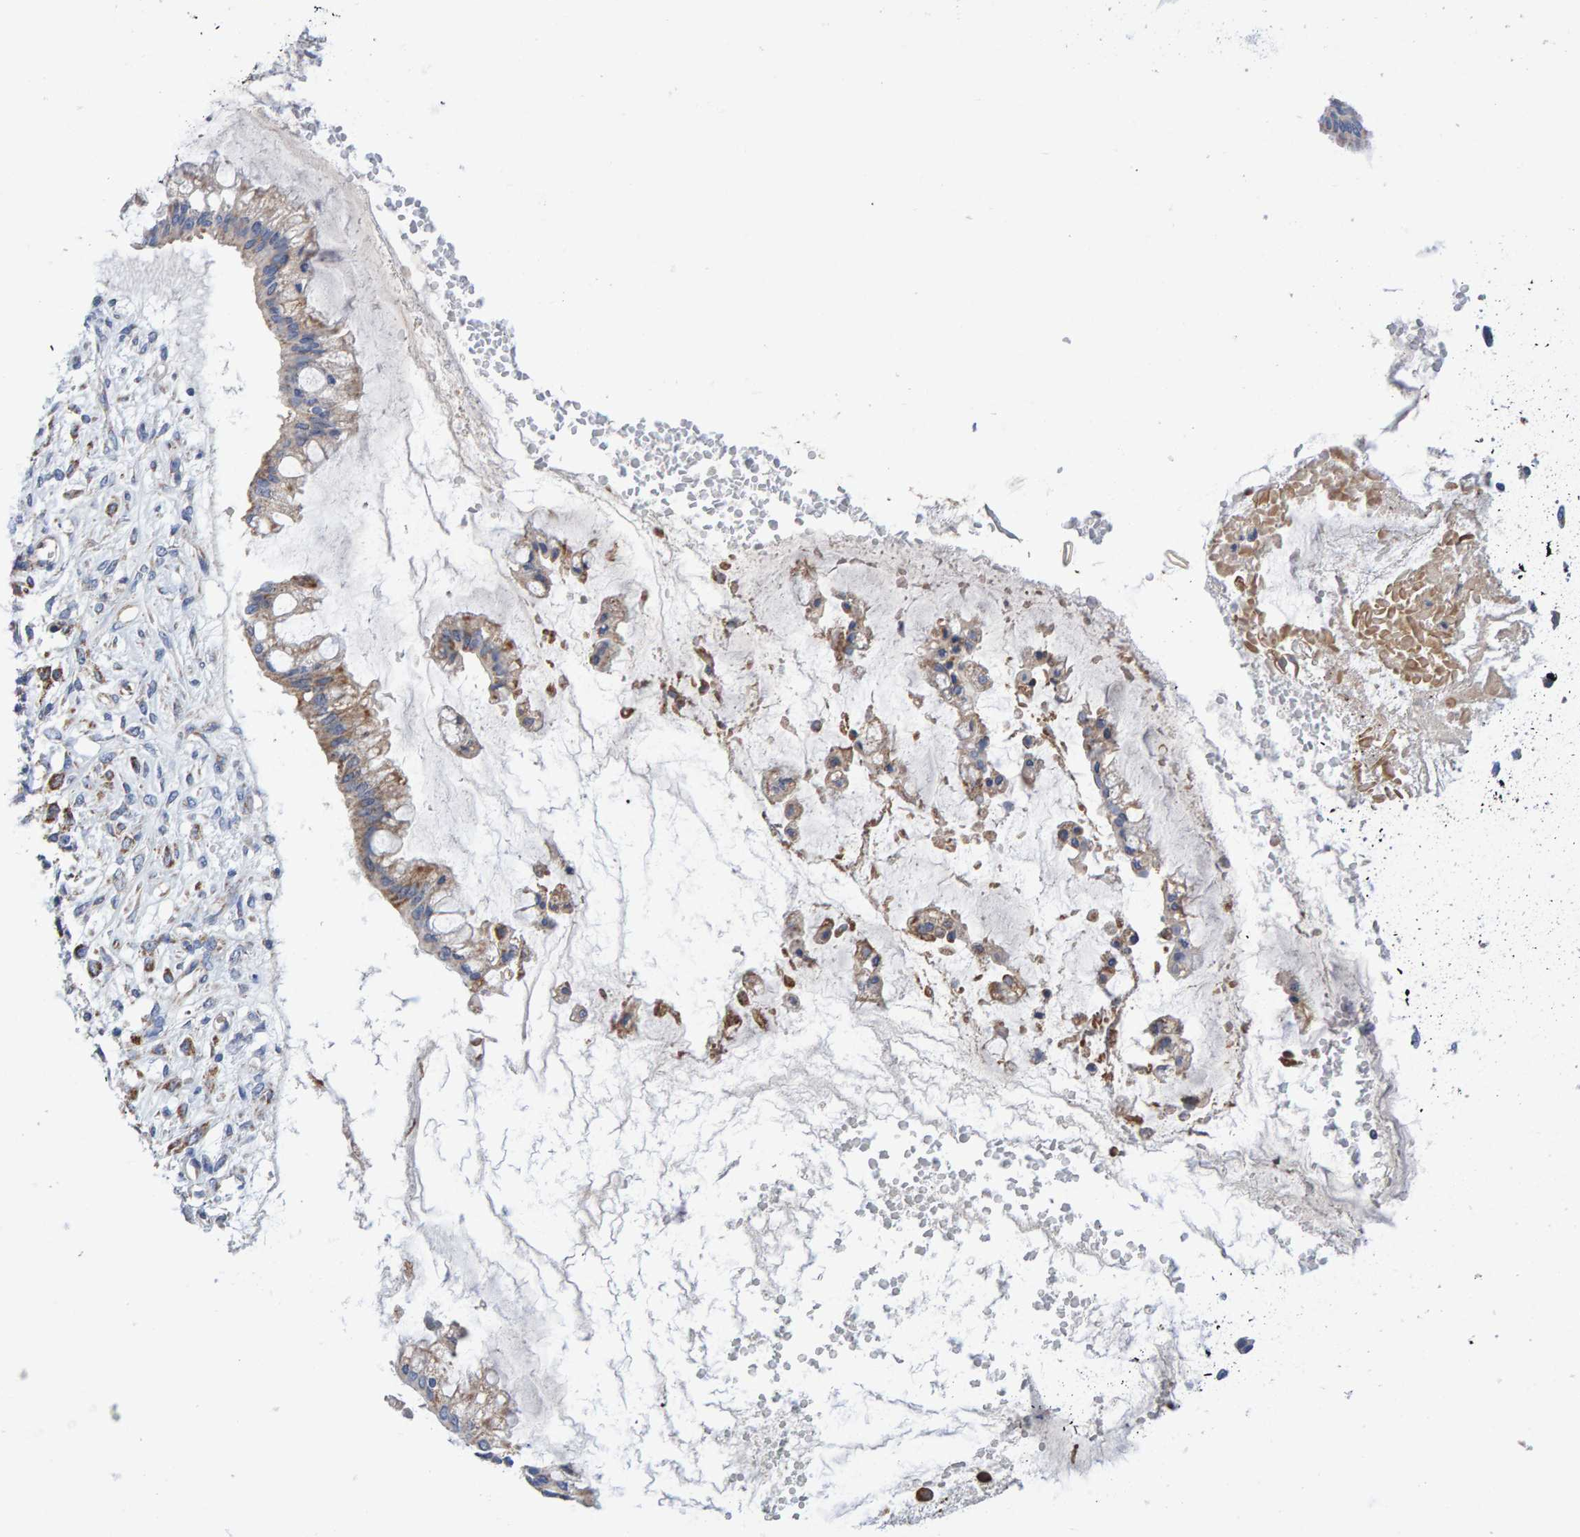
{"staining": {"intensity": "moderate", "quantity": "25%-75%", "location": "cytoplasmic/membranous"}, "tissue": "ovarian cancer", "cell_type": "Tumor cells", "image_type": "cancer", "snomed": [{"axis": "morphology", "description": "Cystadenocarcinoma, mucinous, NOS"}, {"axis": "topography", "description": "Ovary"}], "caption": "This is a micrograph of immunohistochemistry staining of ovarian cancer (mucinous cystadenocarcinoma), which shows moderate positivity in the cytoplasmic/membranous of tumor cells.", "gene": "EFR3A", "patient": {"sex": "female", "age": 73}}